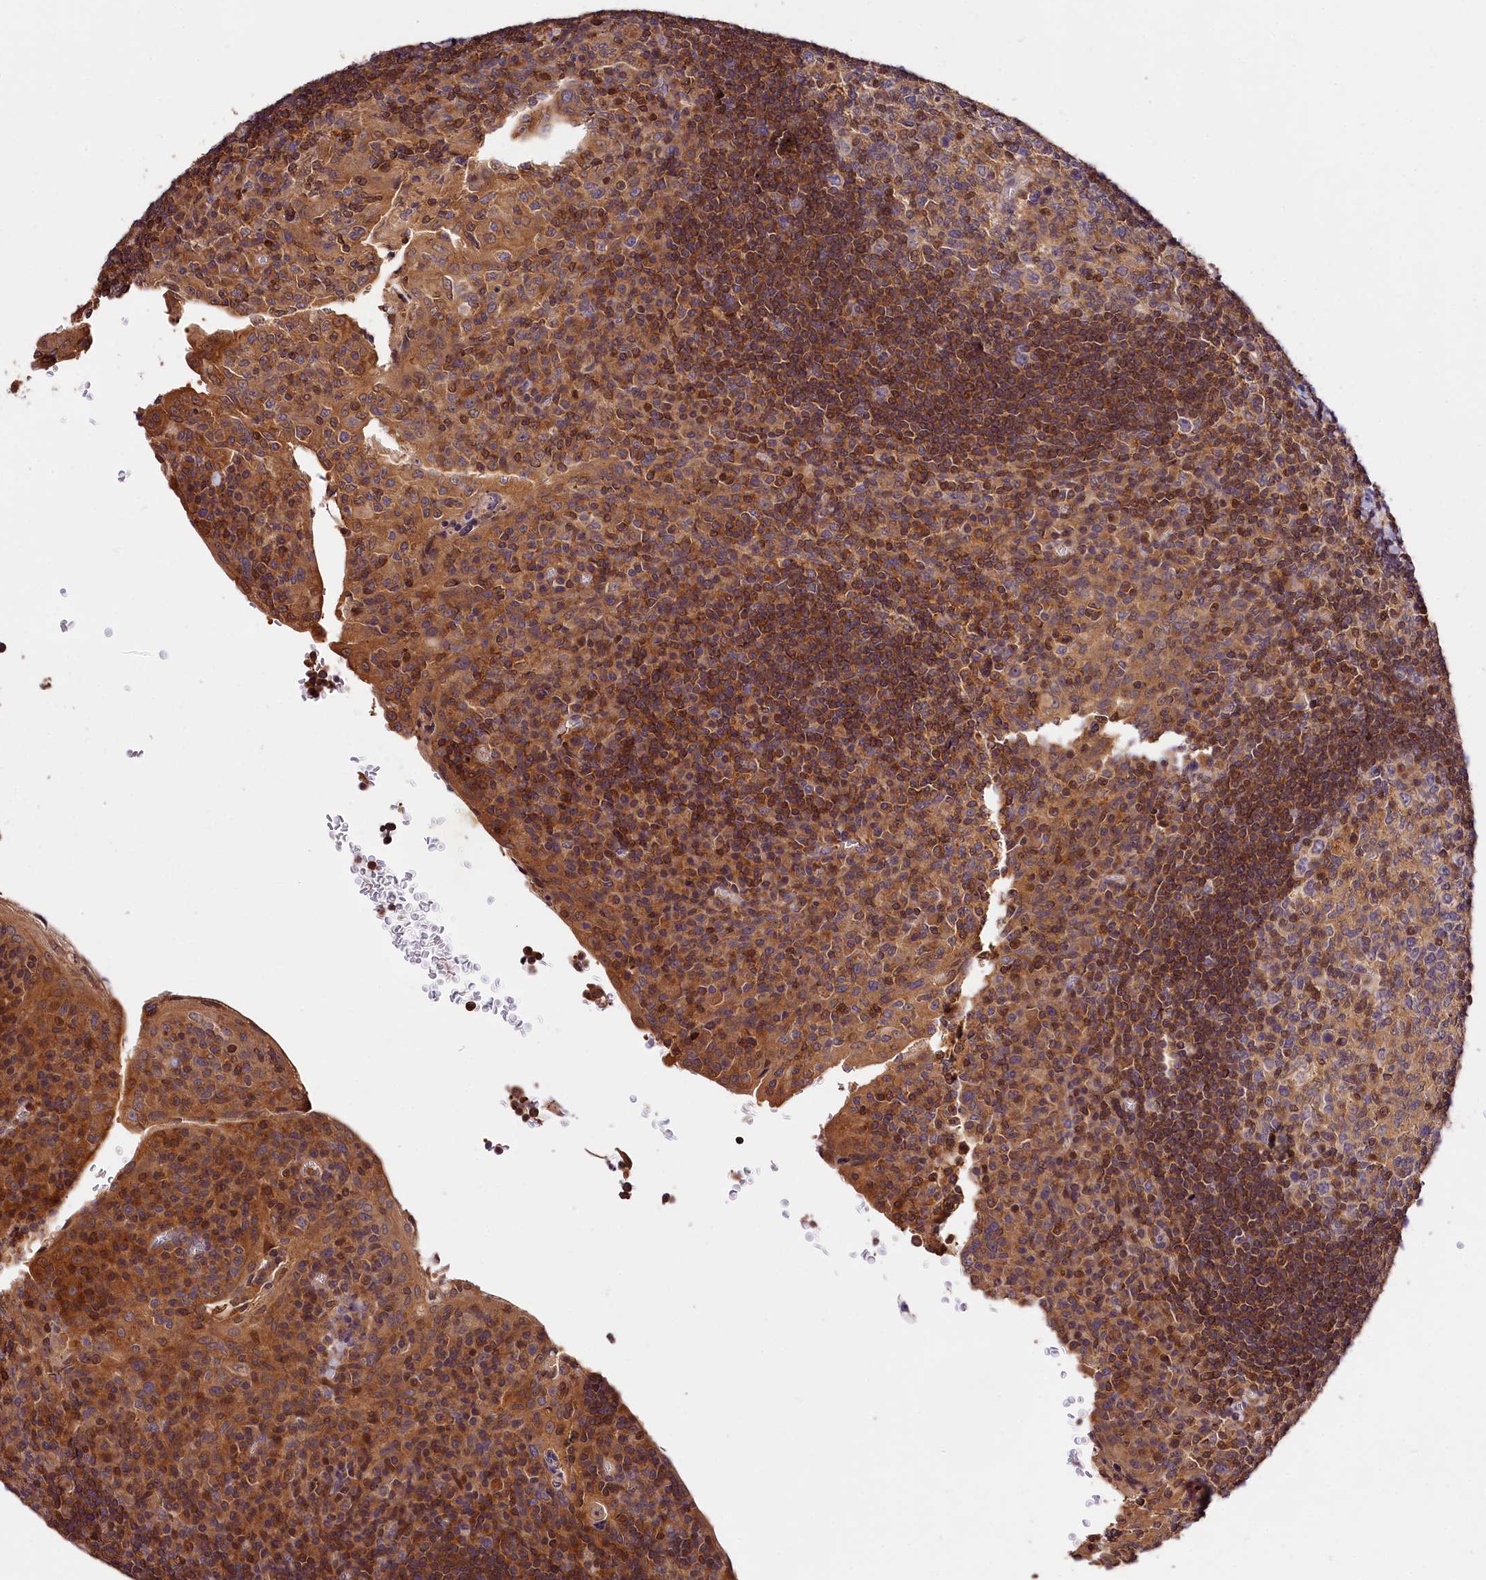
{"staining": {"intensity": "weak", "quantity": "<25%", "location": "cytoplasmic/membranous"}, "tissue": "tonsil", "cell_type": "Germinal center cells", "image_type": "normal", "snomed": [{"axis": "morphology", "description": "Normal tissue, NOS"}, {"axis": "topography", "description": "Tonsil"}], "caption": "This image is of benign tonsil stained with IHC to label a protein in brown with the nuclei are counter-stained blue. There is no positivity in germinal center cells.", "gene": "KPTN", "patient": {"sex": "male", "age": 17}}